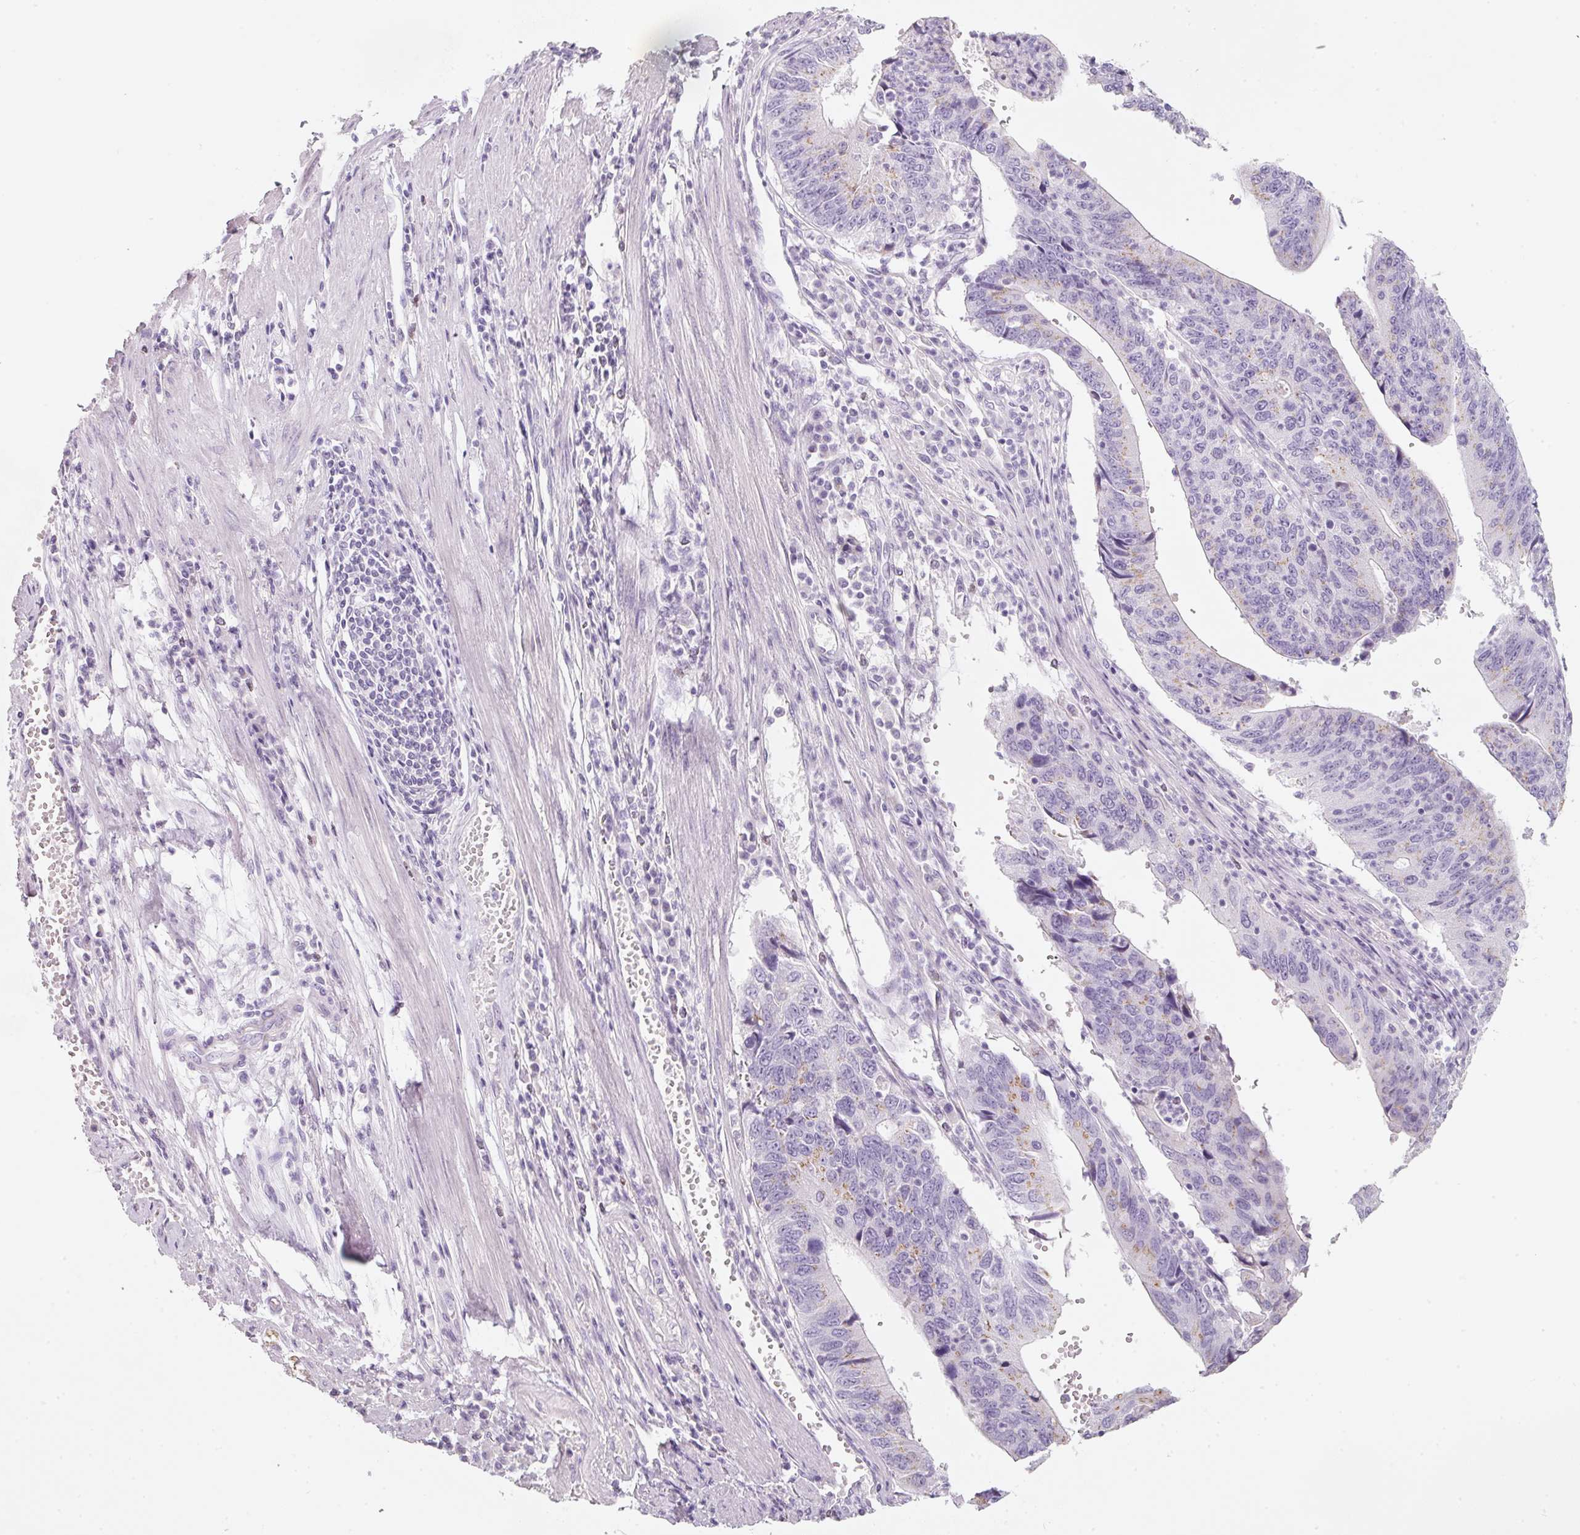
{"staining": {"intensity": "weak", "quantity": "25%-75%", "location": "cytoplasmic/membranous"}, "tissue": "stomach cancer", "cell_type": "Tumor cells", "image_type": "cancer", "snomed": [{"axis": "morphology", "description": "Adenocarcinoma, NOS"}, {"axis": "topography", "description": "Stomach"}], "caption": "Weak cytoplasmic/membranous positivity is appreciated in approximately 25%-75% of tumor cells in stomach adenocarcinoma.", "gene": "ENSG00000206549", "patient": {"sex": "male", "age": 59}}